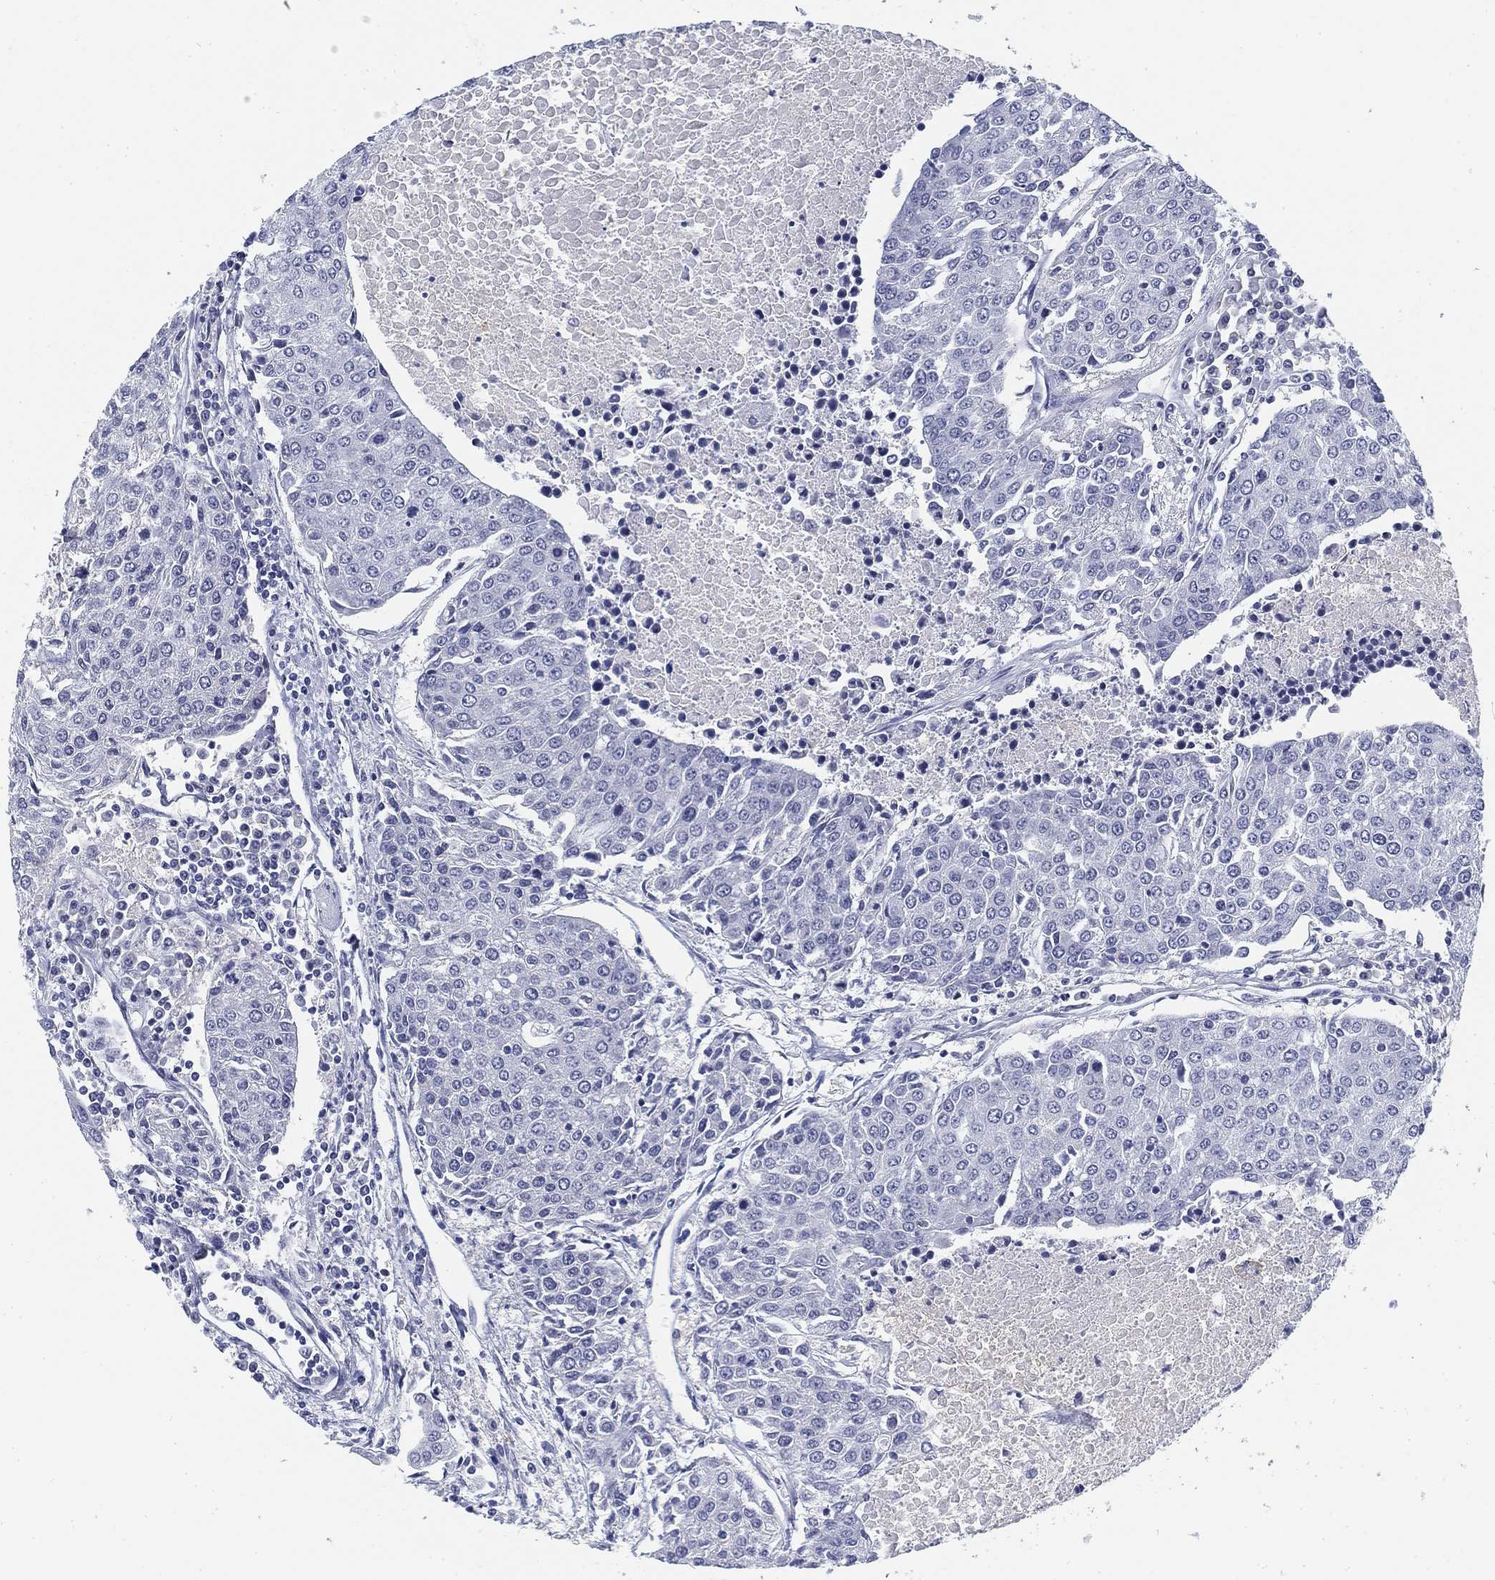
{"staining": {"intensity": "negative", "quantity": "none", "location": "none"}, "tissue": "urothelial cancer", "cell_type": "Tumor cells", "image_type": "cancer", "snomed": [{"axis": "morphology", "description": "Urothelial carcinoma, High grade"}, {"axis": "topography", "description": "Urinary bladder"}], "caption": "Immunohistochemical staining of urothelial carcinoma (high-grade) reveals no significant expression in tumor cells.", "gene": "SLC2A5", "patient": {"sex": "female", "age": 85}}